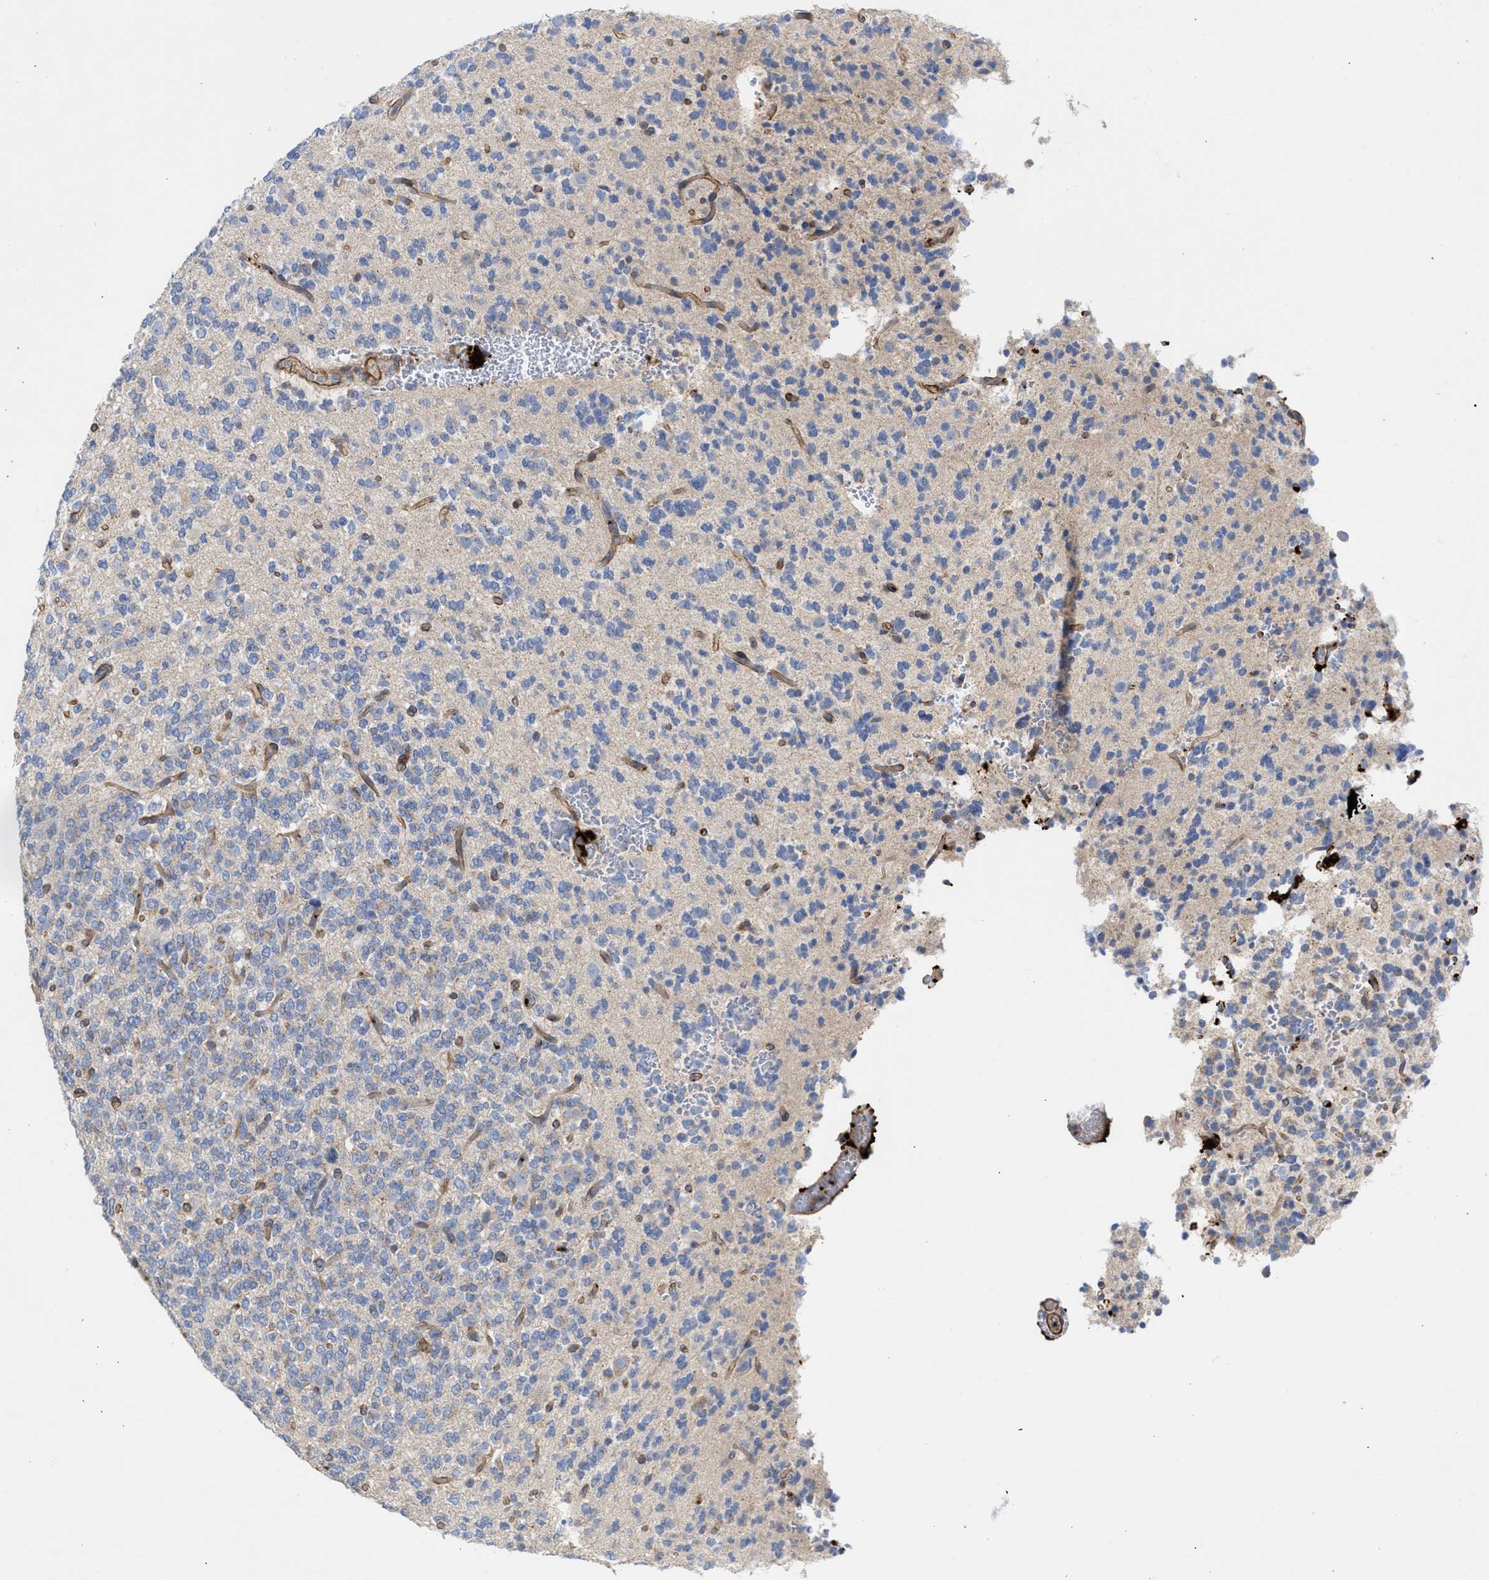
{"staining": {"intensity": "negative", "quantity": "none", "location": "none"}, "tissue": "glioma", "cell_type": "Tumor cells", "image_type": "cancer", "snomed": [{"axis": "morphology", "description": "Glioma, malignant, Low grade"}, {"axis": "topography", "description": "Brain"}], "caption": "Histopathology image shows no protein positivity in tumor cells of glioma tissue.", "gene": "HS3ST5", "patient": {"sex": "male", "age": 38}}